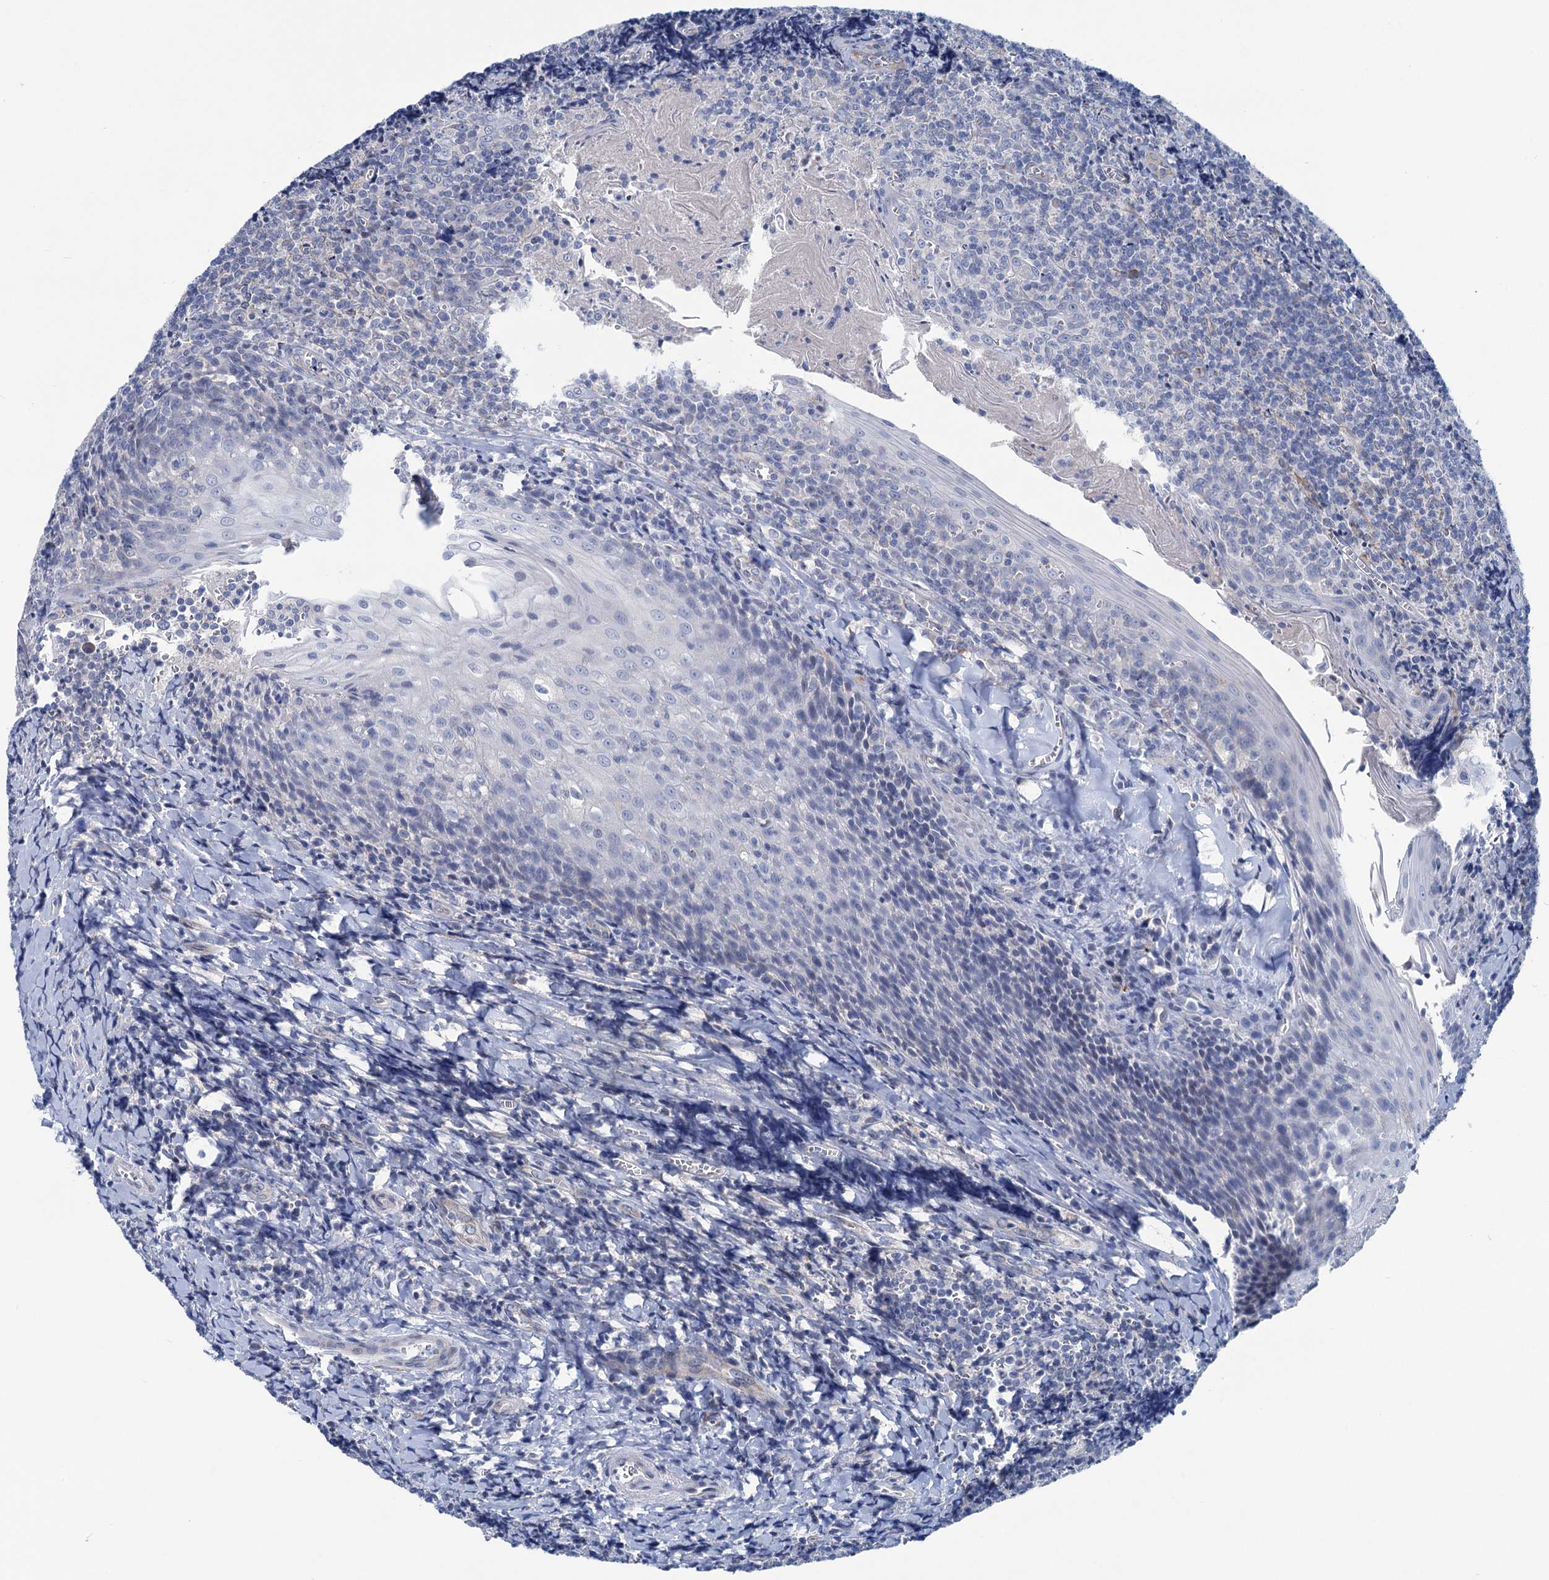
{"staining": {"intensity": "negative", "quantity": "none", "location": "none"}, "tissue": "tonsil", "cell_type": "Germinal center cells", "image_type": "normal", "snomed": [{"axis": "morphology", "description": "Normal tissue, NOS"}, {"axis": "topography", "description": "Tonsil"}], "caption": "DAB immunohistochemical staining of benign tonsil shows no significant staining in germinal center cells.", "gene": "CHDH", "patient": {"sex": "male", "age": 27}}